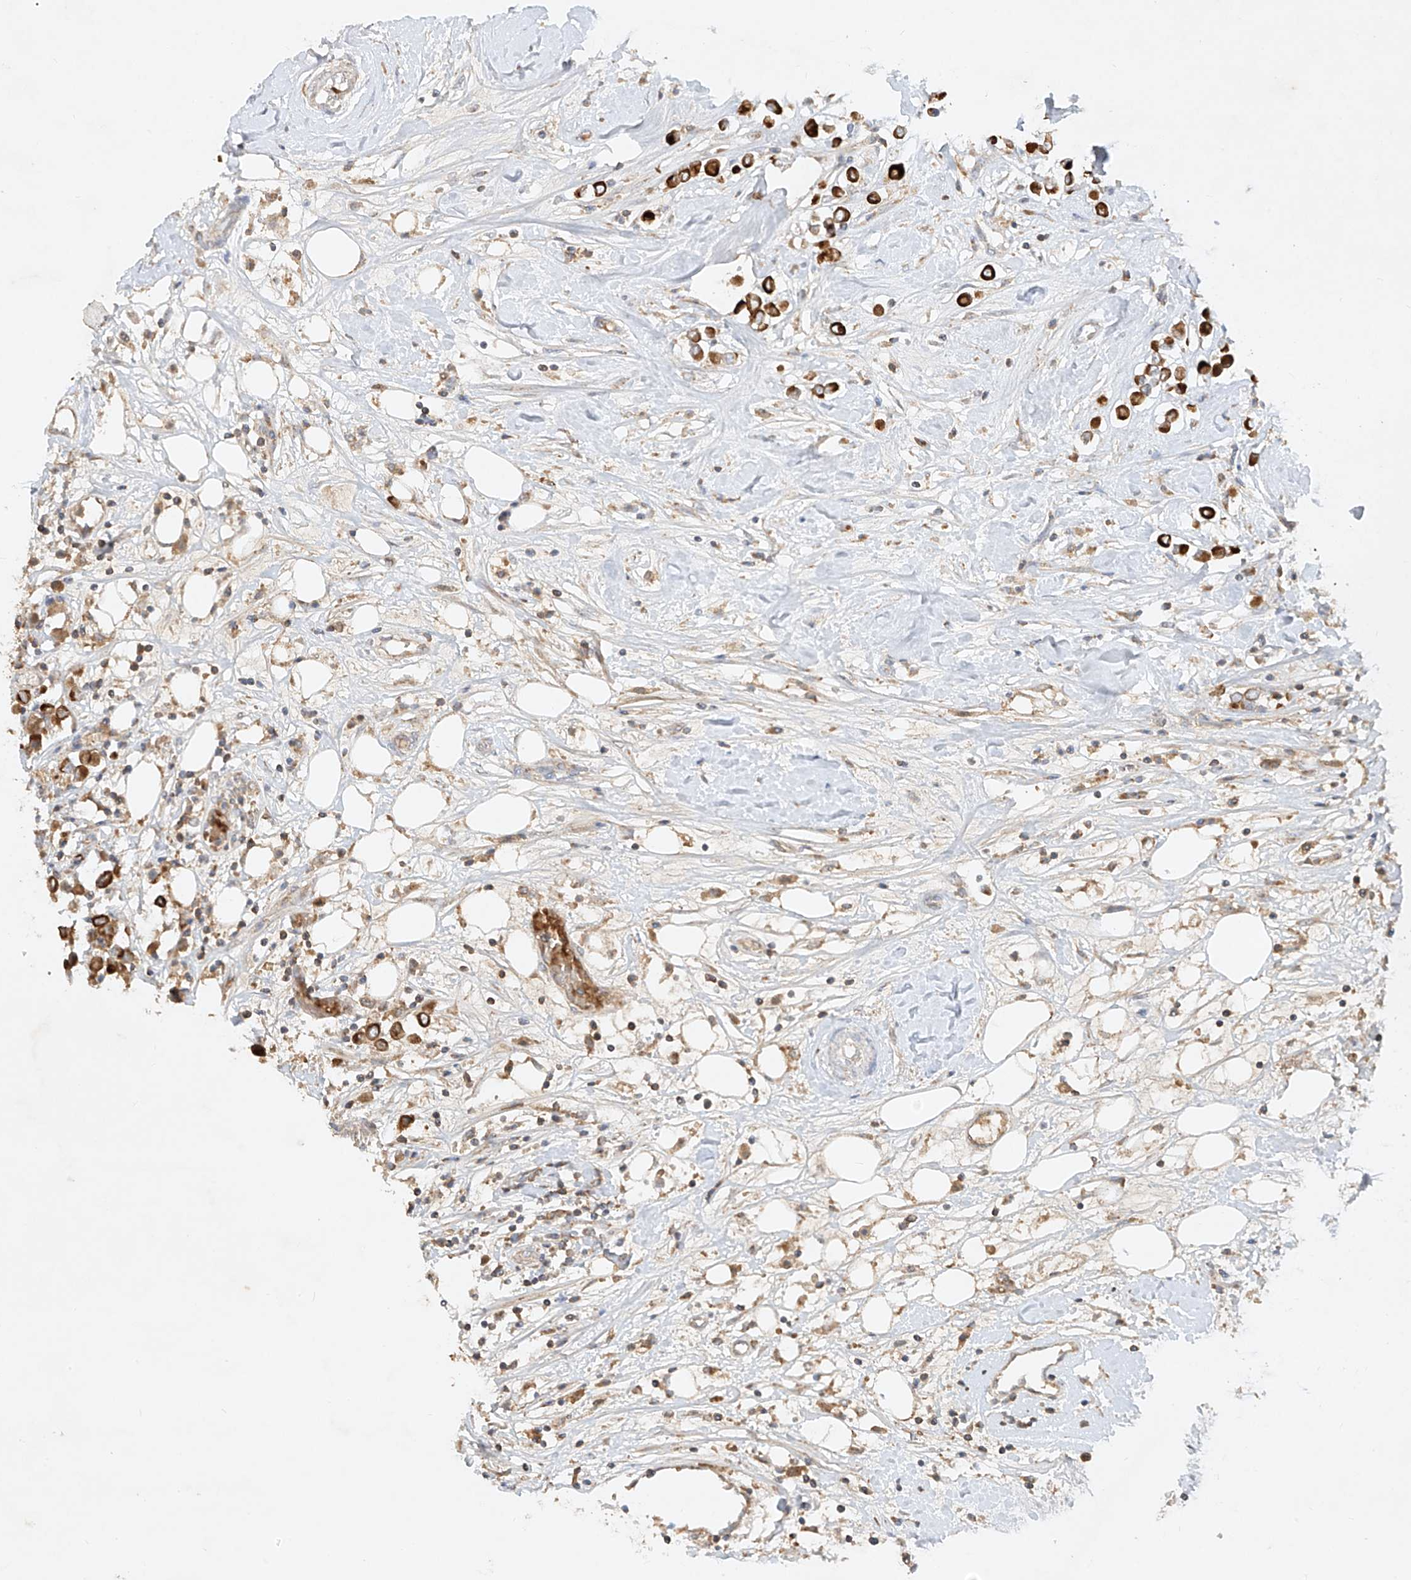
{"staining": {"intensity": "strong", "quantity": ">75%", "location": "cytoplasmic/membranous"}, "tissue": "breast cancer", "cell_type": "Tumor cells", "image_type": "cancer", "snomed": [{"axis": "morphology", "description": "Duct carcinoma"}, {"axis": "topography", "description": "Breast"}], "caption": "Immunohistochemistry staining of breast cancer (invasive ductal carcinoma), which reveals high levels of strong cytoplasmic/membranous expression in about >75% of tumor cells indicating strong cytoplasmic/membranous protein expression. The staining was performed using DAB (3,3'-diaminobenzidine) (brown) for protein detection and nuclei were counterstained in hematoxylin (blue).", "gene": "KPNA7", "patient": {"sex": "female", "age": 61}}